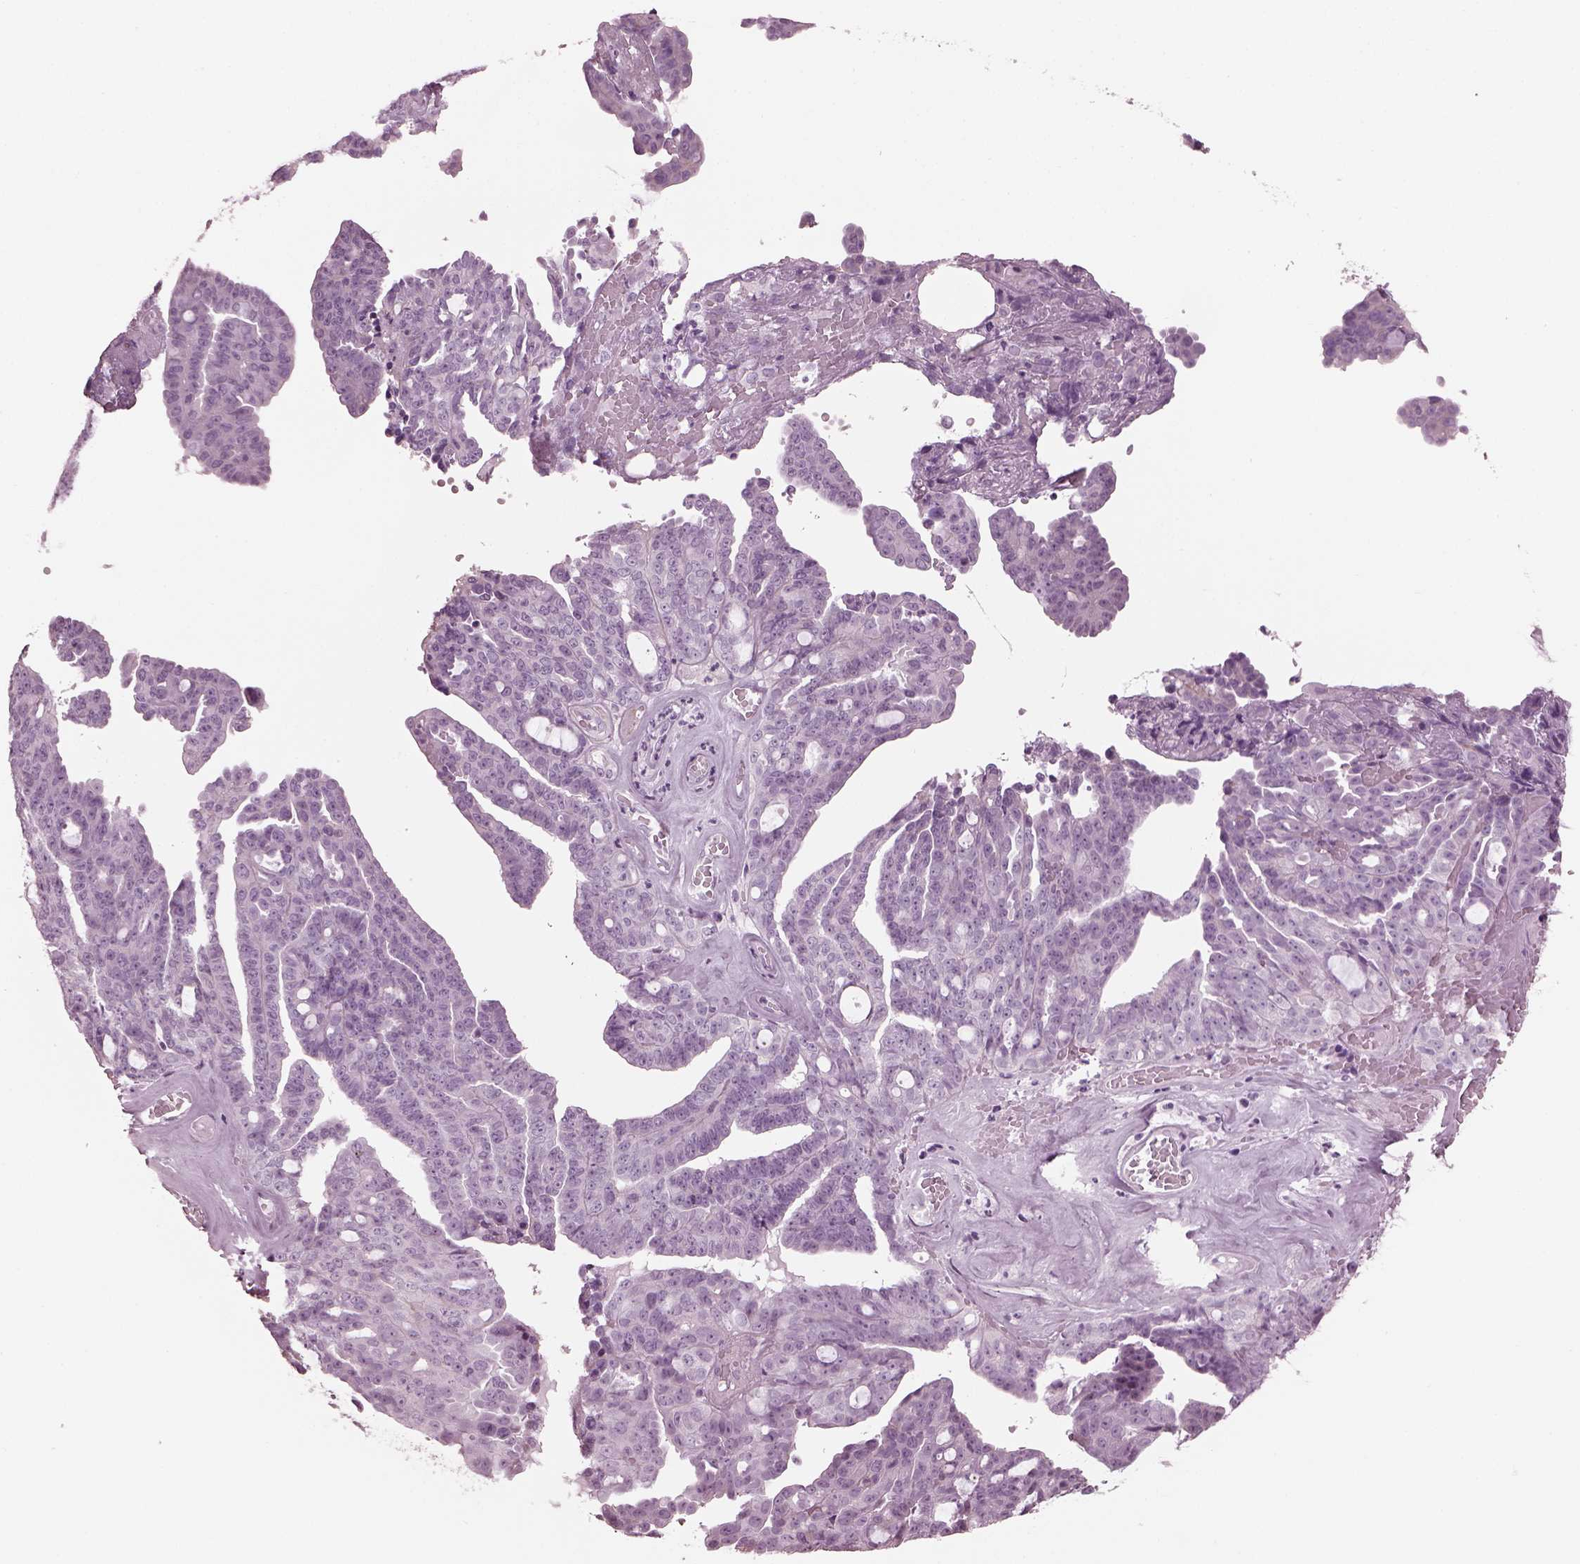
{"staining": {"intensity": "negative", "quantity": "none", "location": "none"}, "tissue": "ovarian cancer", "cell_type": "Tumor cells", "image_type": "cancer", "snomed": [{"axis": "morphology", "description": "Cystadenocarcinoma, serous, NOS"}, {"axis": "topography", "description": "Ovary"}], "caption": "Protein analysis of ovarian serous cystadenocarcinoma exhibits no significant staining in tumor cells.", "gene": "BFSP1", "patient": {"sex": "female", "age": 71}}